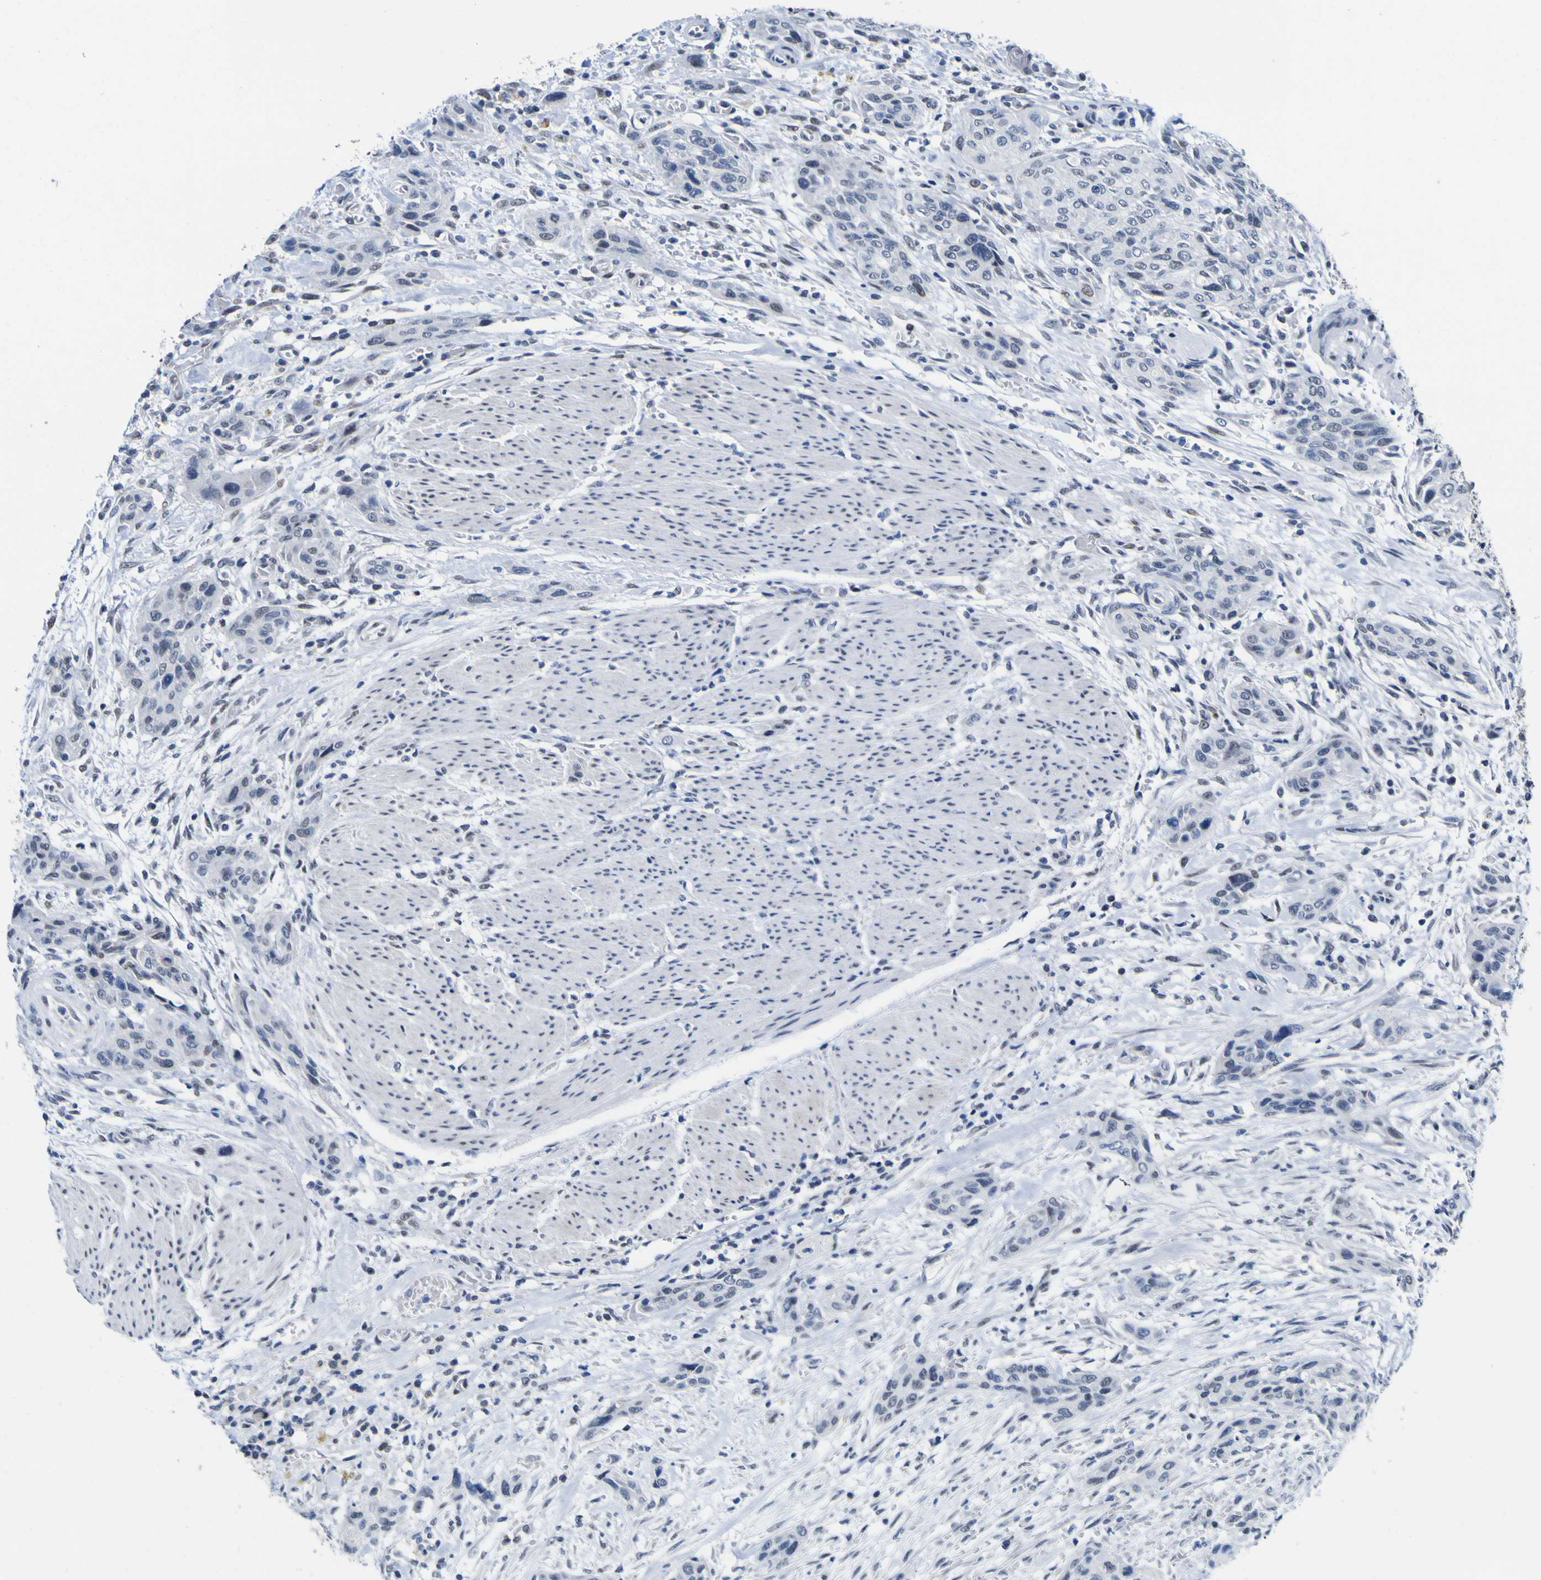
{"staining": {"intensity": "negative", "quantity": "none", "location": "none"}, "tissue": "urothelial cancer", "cell_type": "Tumor cells", "image_type": "cancer", "snomed": [{"axis": "morphology", "description": "Urothelial carcinoma, High grade"}, {"axis": "topography", "description": "Urinary bladder"}], "caption": "There is no significant positivity in tumor cells of urothelial carcinoma (high-grade).", "gene": "MBD3", "patient": {"sex": "male", "age": 35}}